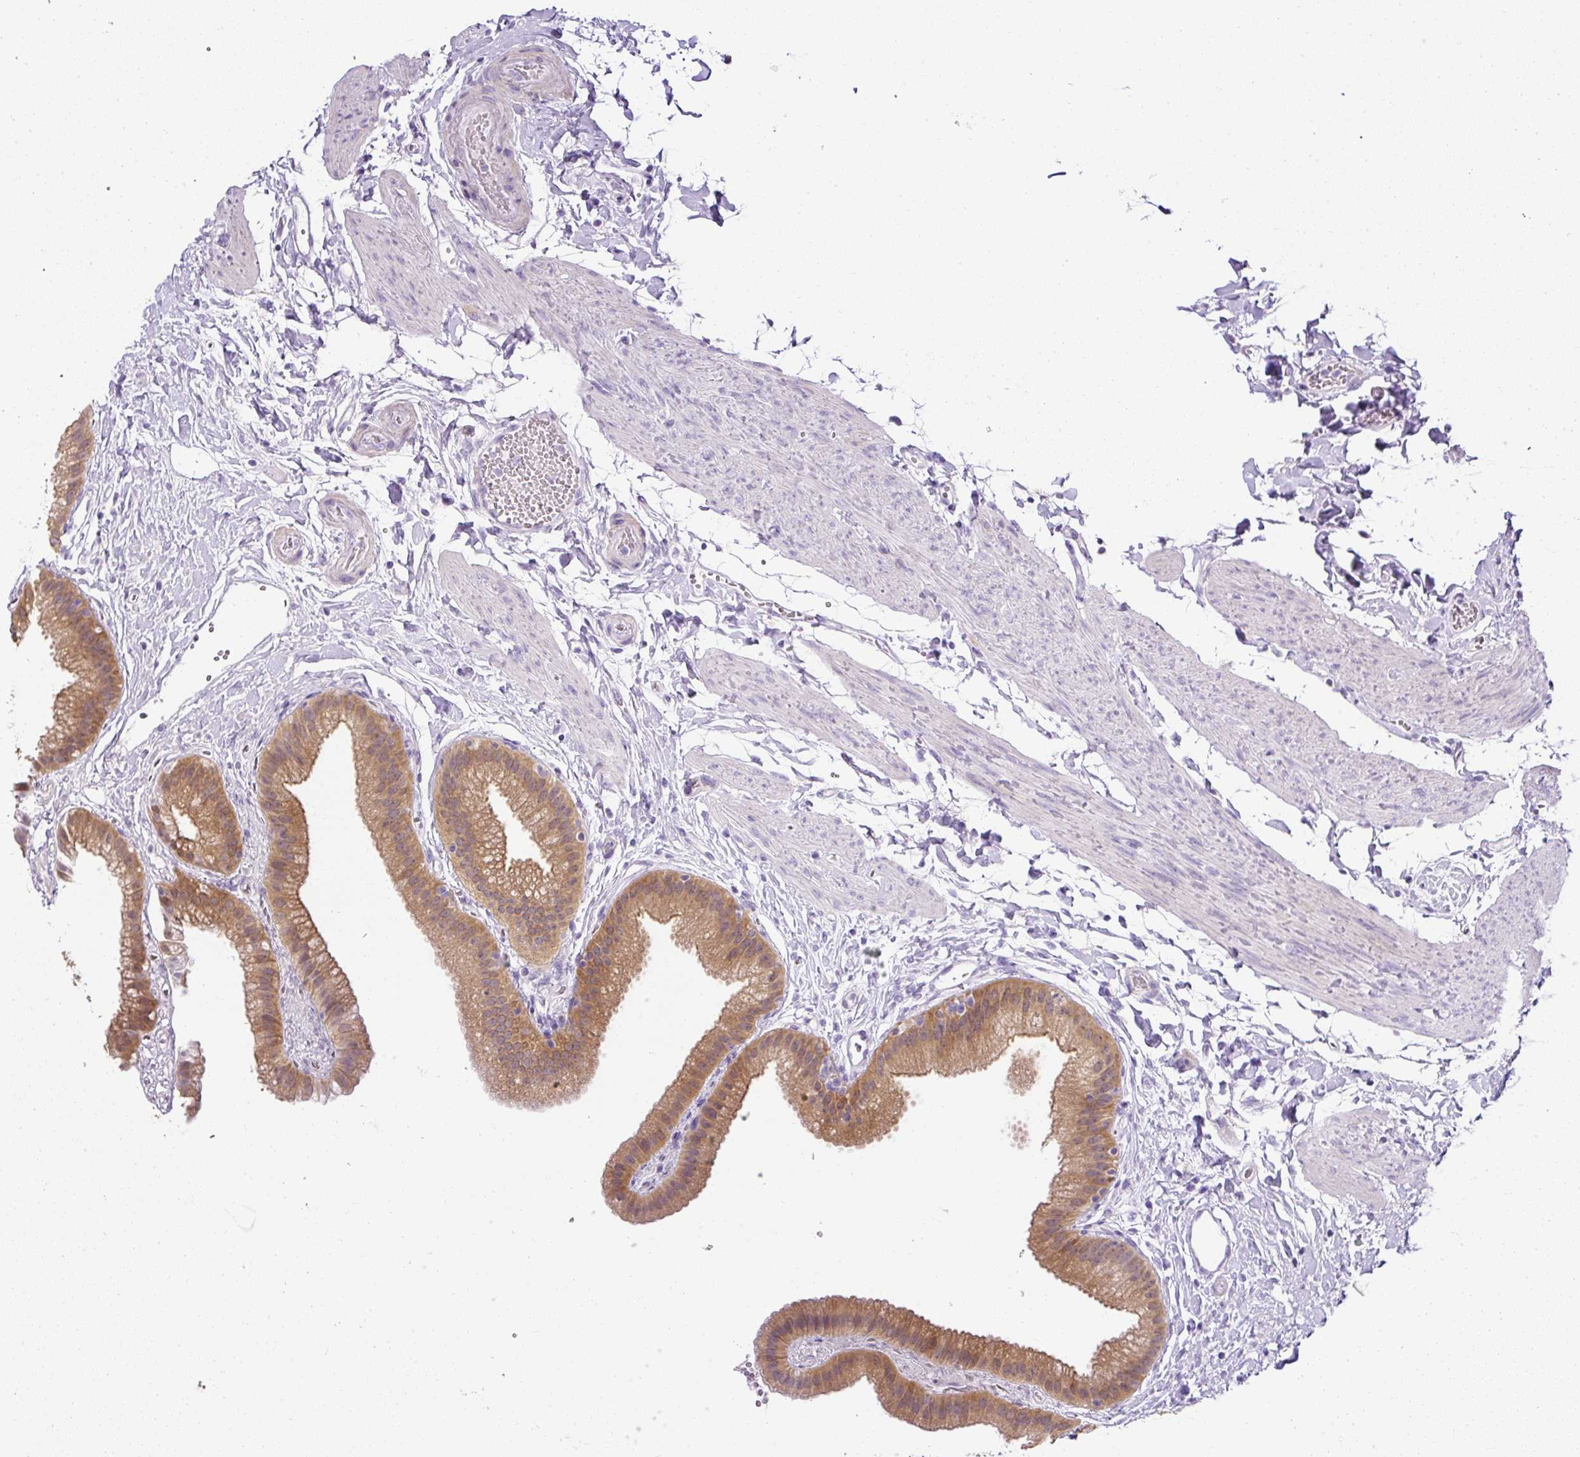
{"staining": {"intensity": "moderate", "quantity": ">75%", "location": "cytoplasmic/membranous"}, "tissue": "gallbladder", "cell_type": "Glandular cells", "image_type": "normal", "snomed": [{"axis": "morphology", "description": "Normal tissue, NOS"}, {"axis": "topography", "description": "Gallbladder"}], "caption": "Unremarkable gallbladder demonstrates moderate cytoplasmic/membranous expression in about >75% of glandular cells (Stains: DAB in brown, nuclei in blue, Microscopy: brightfield microscopy at high magnification)..", "gene": "C2CD4C", "patient": {"sex": "female", "age": 63}}